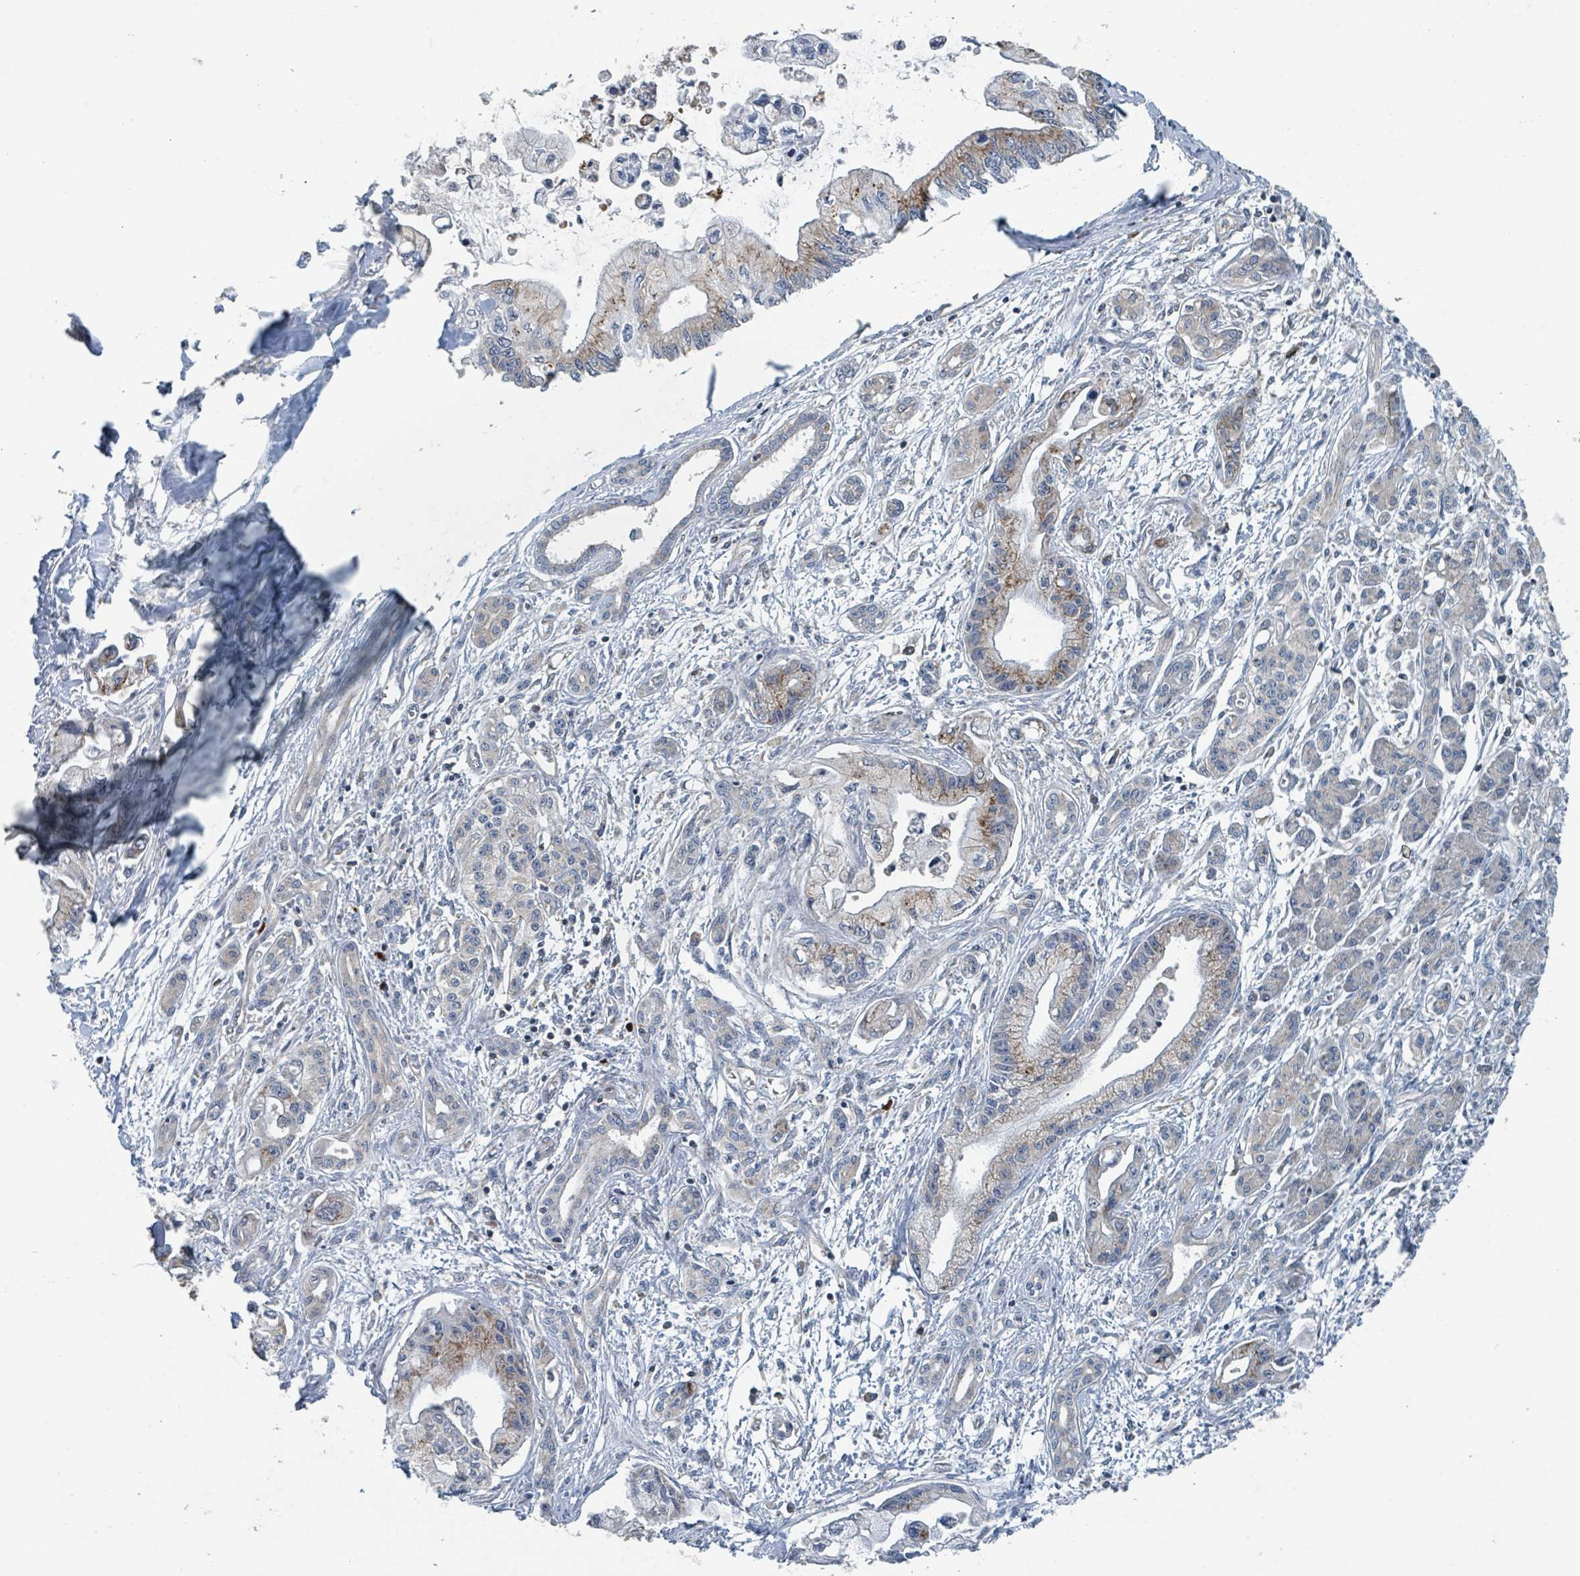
{"staining": {"intensity": "strong", "quantity": "<25%", "location": "cytoplasmic/membranous"}, "tissue": "pancreatic cancer", "cell_type": "Tumor cells", "image_type": "cancer", "snomed": [{"axis": "morphology", "description": "Adenocarcinoma, NOS"}, {"axis": "topography", "description": "Pancreas"}], "caption": "Strong cytoplasmic/membranous protein expression is identified in about <25% of tumor cells in pancreatic cancer.", "gene": "ACBD4", "patient": {"sex": "male", "age": 61}}